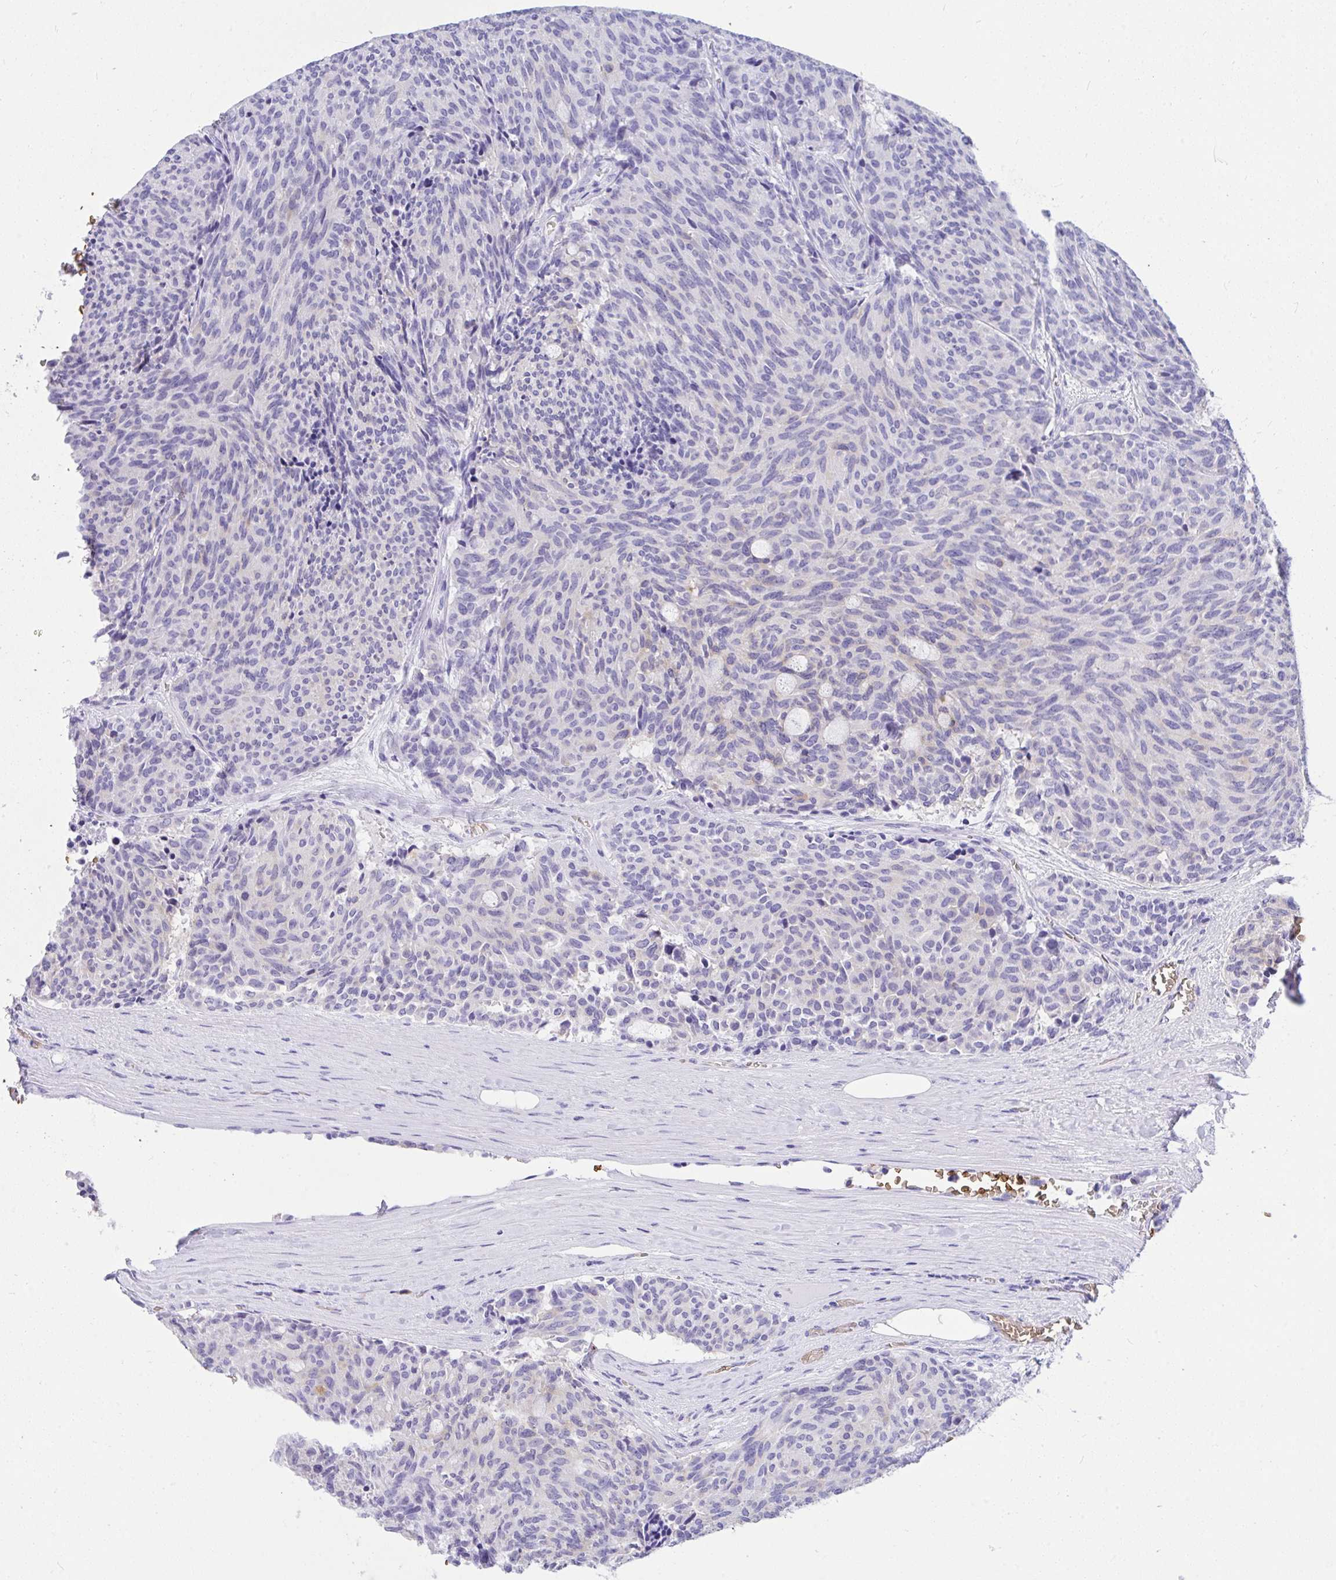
{"staining": {"intensity": "negative", "quantity": "none", "location": "none"}, "tissue": "carcinoid", "cell_type": "Tumor cells", "image_type": "cancer", "snomed": [{"axis": "morphology", "description": "Carcinoid, malignant, NOS"}, {"axis": "topography", "description": "Pancreas"}], "caption": "Tumor cells are negative for brown protein staining in carcinoid.", "gene": "ANK1", "patient": {"sex": "female", "age": 54}}